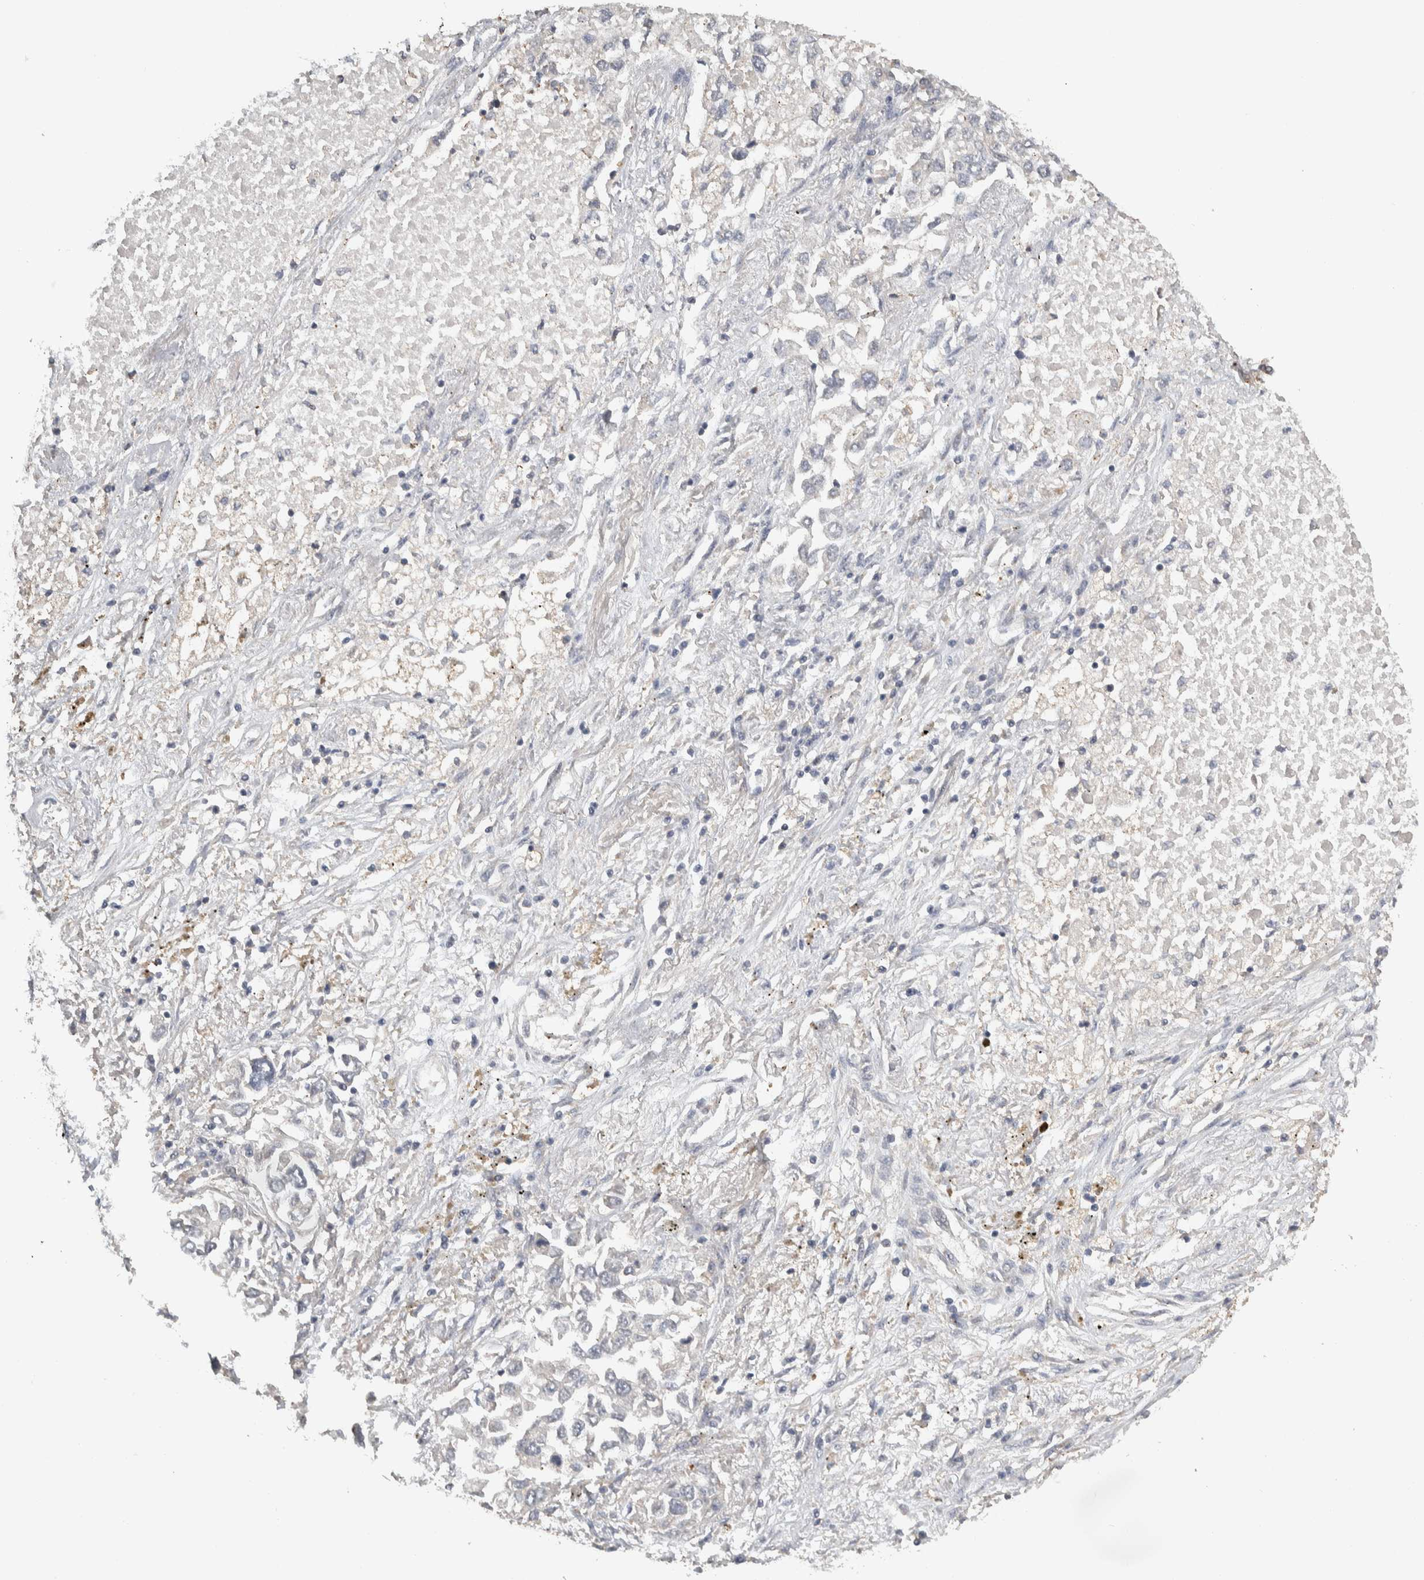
{"staining": {"intensity": "negative", "quantity": "none", "location": "none"}, "tissue": "lung cancer", "cell_type": "Tumor cells", "image_type": "cancer", "snomed": [{"axis": "morphology", "description": "Inflammation, NOS"}, {"axis": "morphology", "description": "Adenocarcinoma, NOS"}, {"axis": "topography", "description": "Lung"}], "caption": "An immunohistochemistry (IHC) image of lung adenocarcinoma is shown. There is no staining in tumor cells of lung adenocarcinoma. (DAB immunohistochemistry (IHC), high magnification).", "gene": "EIF3H", "patient": {"sex": "male", "age": 63}}